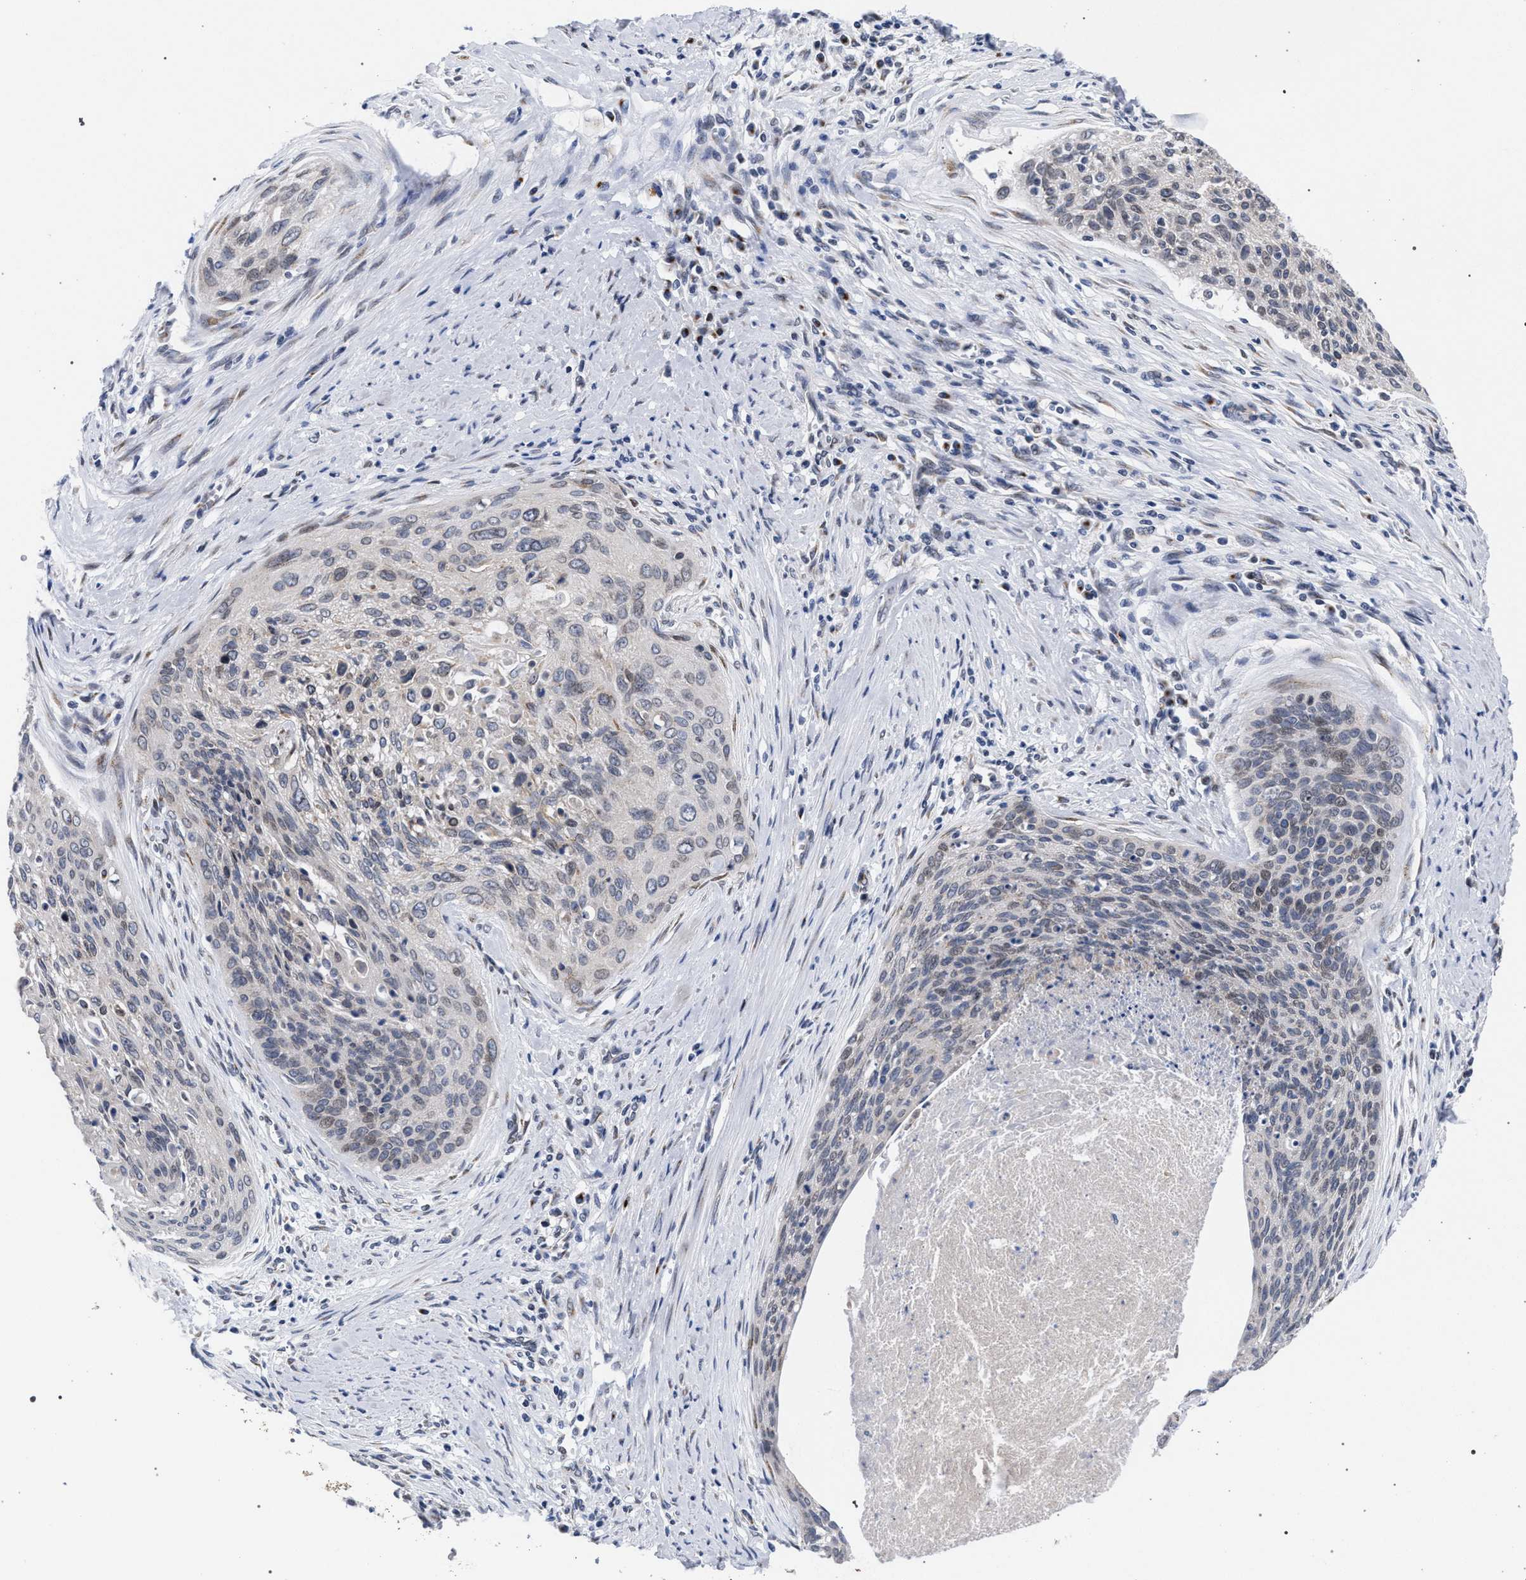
{"staining": {"intensity": "negative", "quantity": "none", "location": "none"}, "tissue": "cervical cancer", "cell_type": "Tumor cells", "image_type": "cancer", "snomed": [{"axis": "morphology", "description": "Squamous cell carcinoma, NOS"}, {"axis": "topography", "description": "Cervix"}], "caption": "Immunohistochemical staining of cervical squamous cell carcinoma exhibits no significant positivity in tumor cells. Brightfield microscopy of IHC stained with DAB (brown) and hematoxylin (blue), captured at high magnification.", "gene": "GOLGA2", "patient": {"sex": "female", "age": 55}}